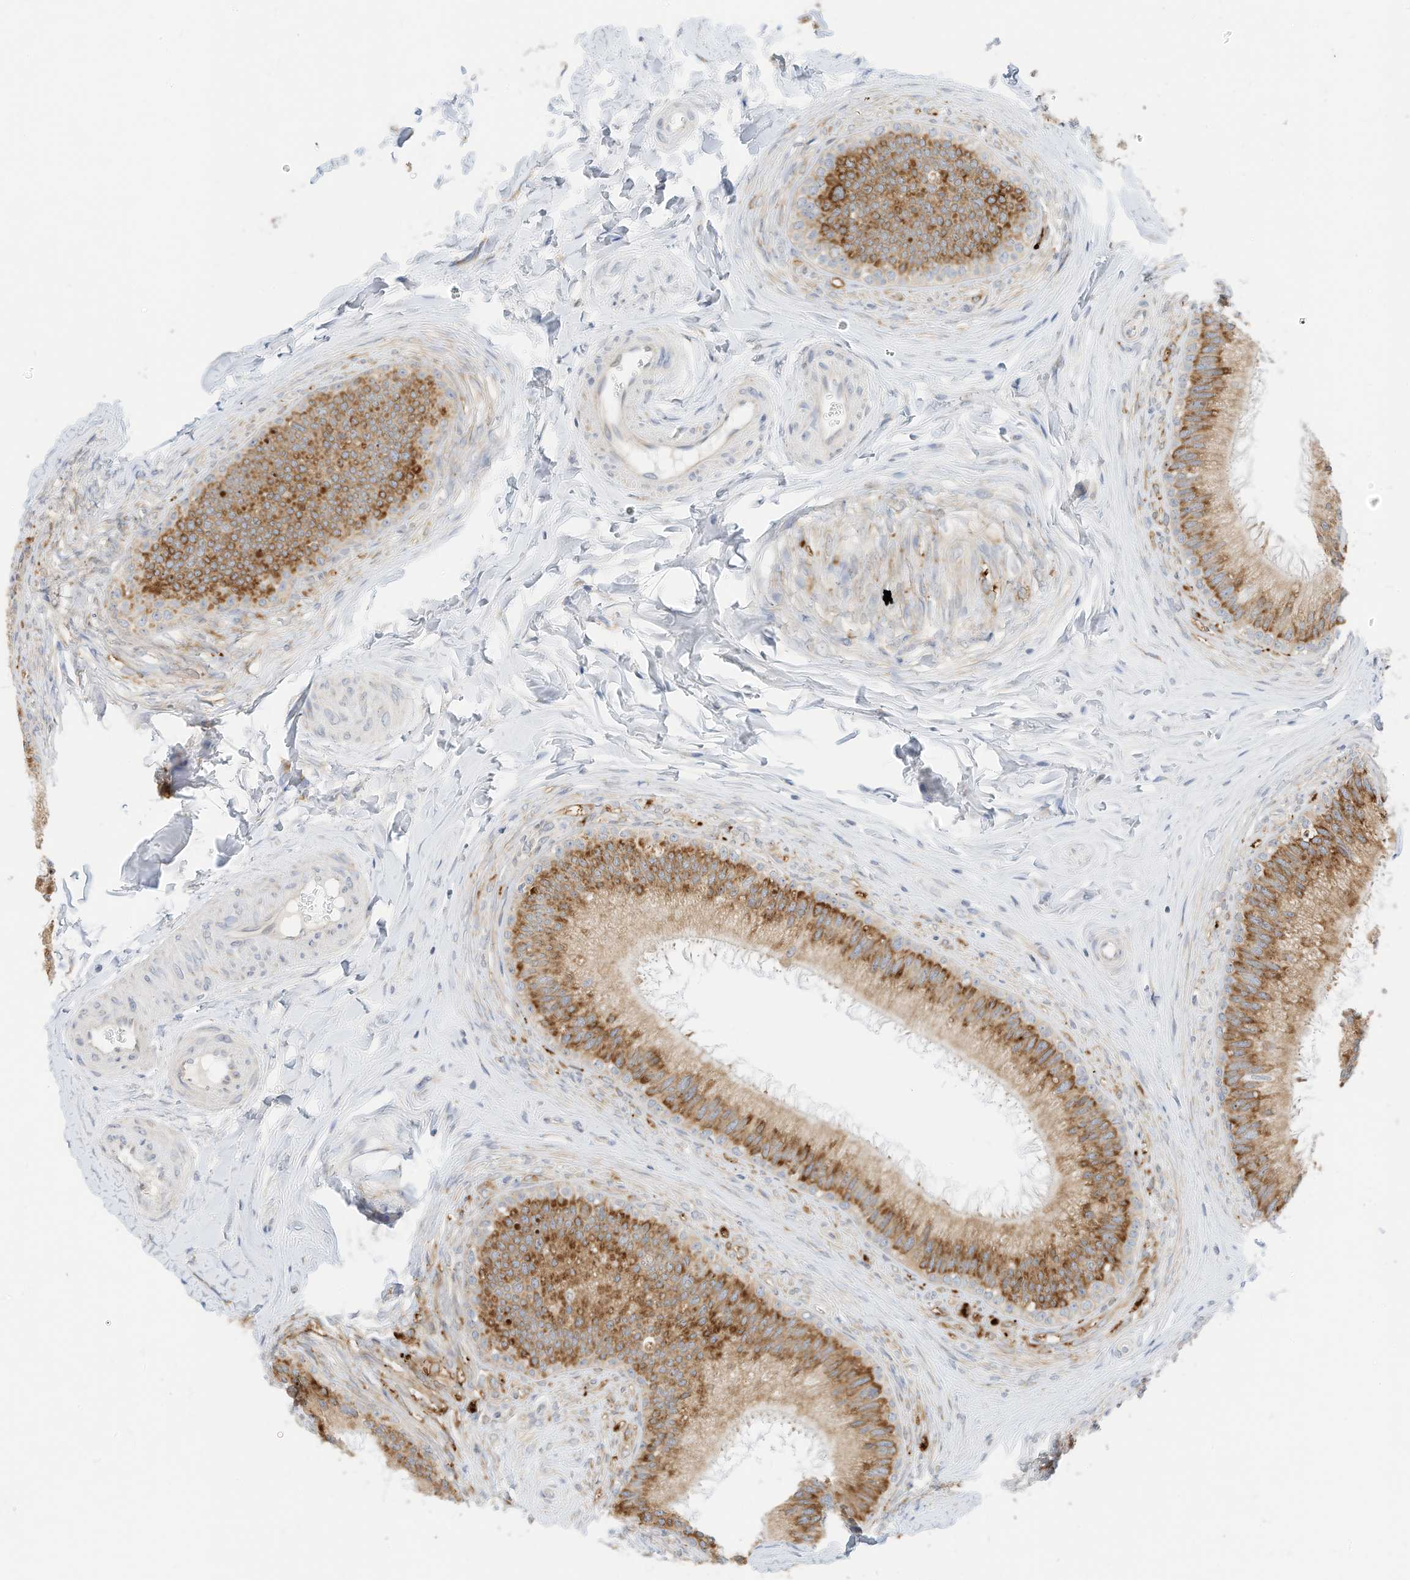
{"staining": {"intensity": "moderate", "quantity": ">75%", "location": "cytoplasmic/membranous"}, "tissue": "epididymis", "cell_type": "Glandular cells", "image_type": "normal", "snomed": [{"axis": "morphology", "description": "Normal tissue, NOS"}, {"axis": "topography", "description": "Epididymis"}], "caption": "Glandular cells demonstrate medium levels of moderate cytoplasmic/membranous expression in about >75% of cells in benign human epididymis. Nuclei are stained in blue.", "gene": "STT3A", "patient": {"sex": "male", "age": 27}}